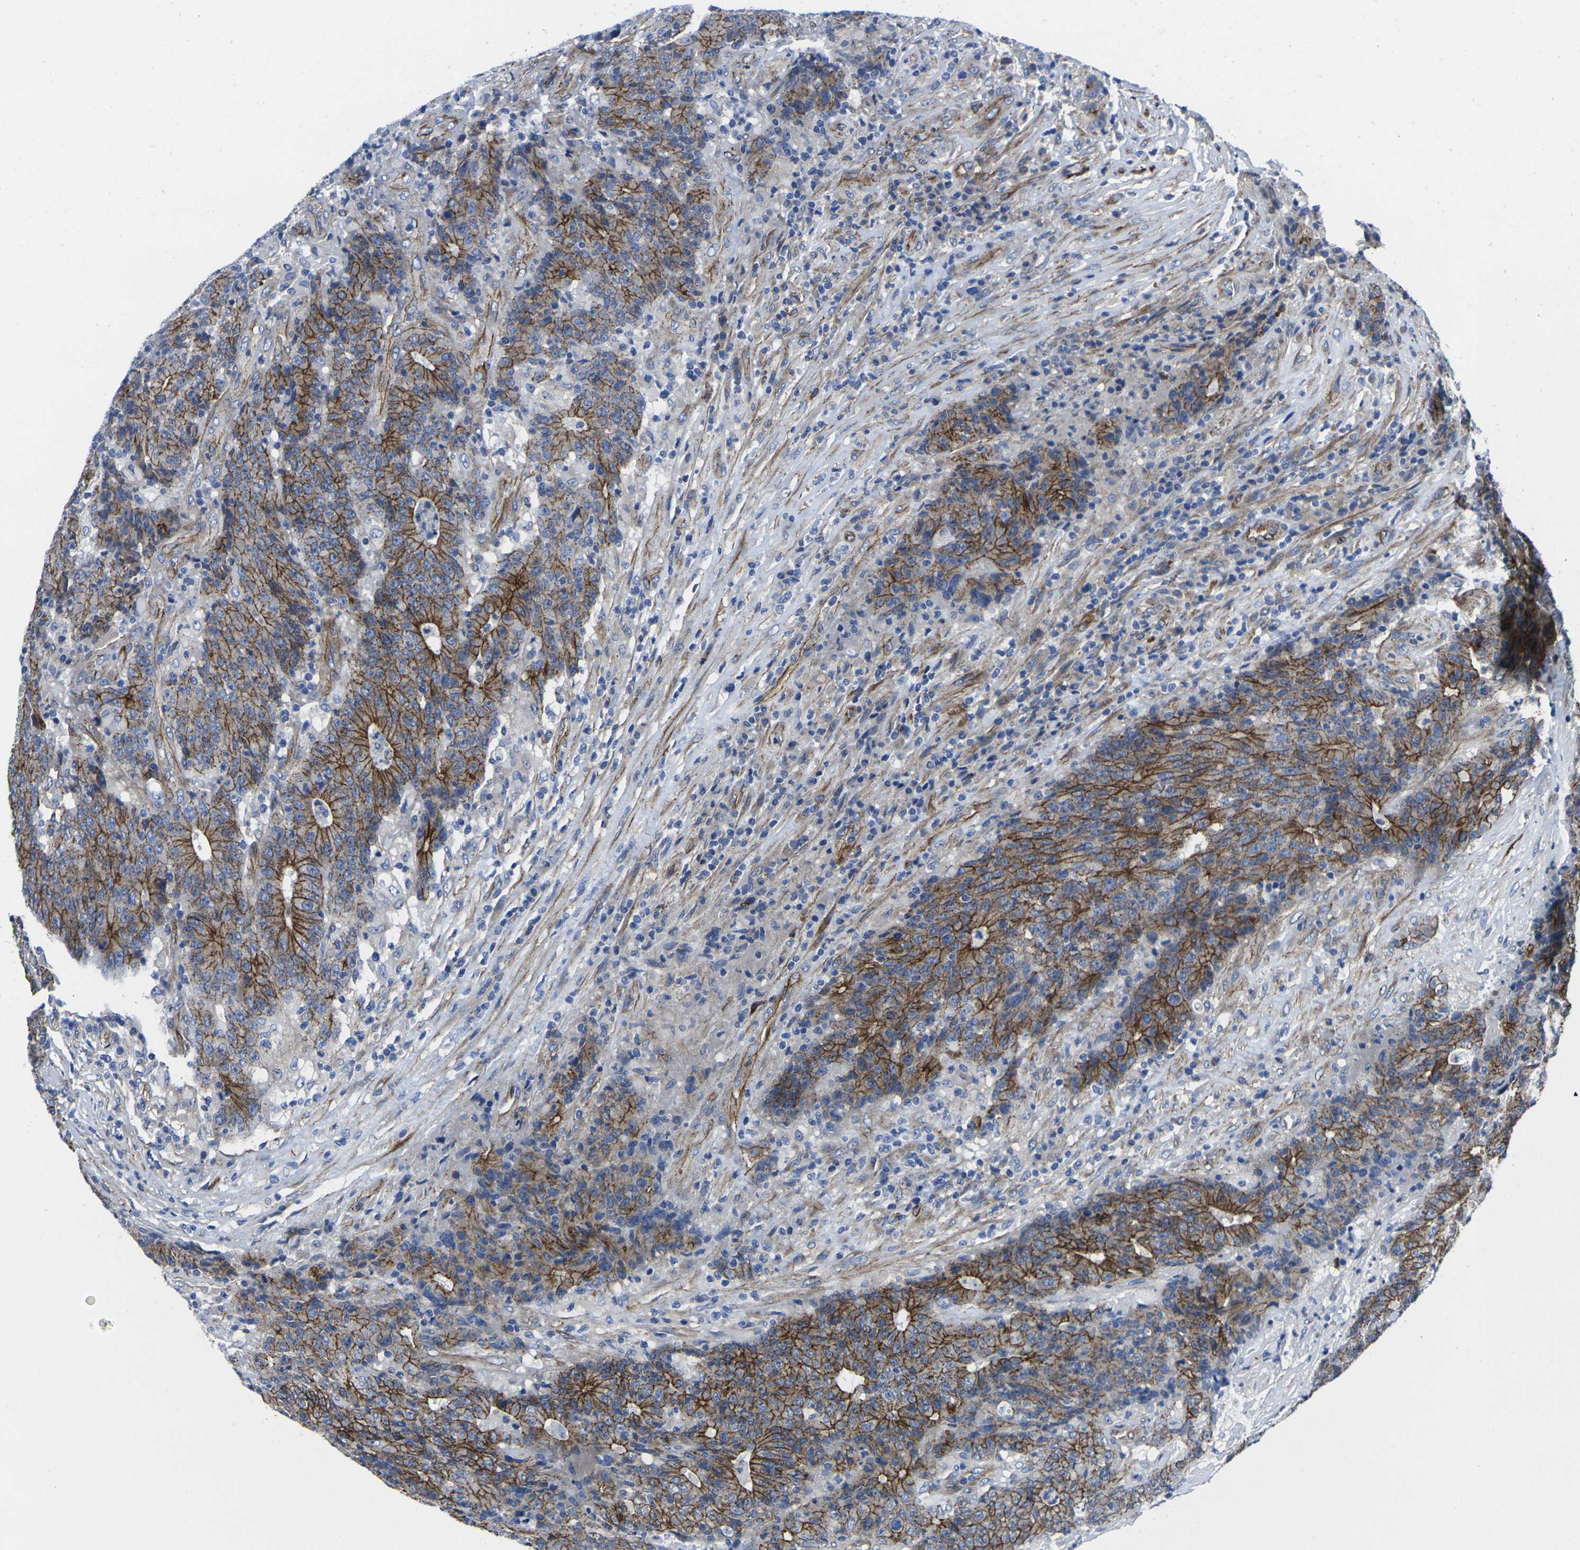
{"staining": {"intensity": "strong", "quantity": "25%-75%", "location": "cytoplasmic/membranous"}, "tissue": "colorectal cancer", "cell_type": "Tumor cells", "image_type": "cancer", "snomed": [{"axis": "morphology", "description": "Adenocarcinoma, NOS"}, {"axis": "topography", "description": "Colon"}], "caption": "Immunohistochemistry photomicrograph of neoplastic tissue: human colorectal cancer stained using immunohistochemistry shows high levels of strong protein expression localized specifically in the cytoplasmic/membranous of tumor cells, appearing as a cytoplasmic/membranous brown color.", "gene": "NUMB", "patient": {"sex": "female", "age": 78}}